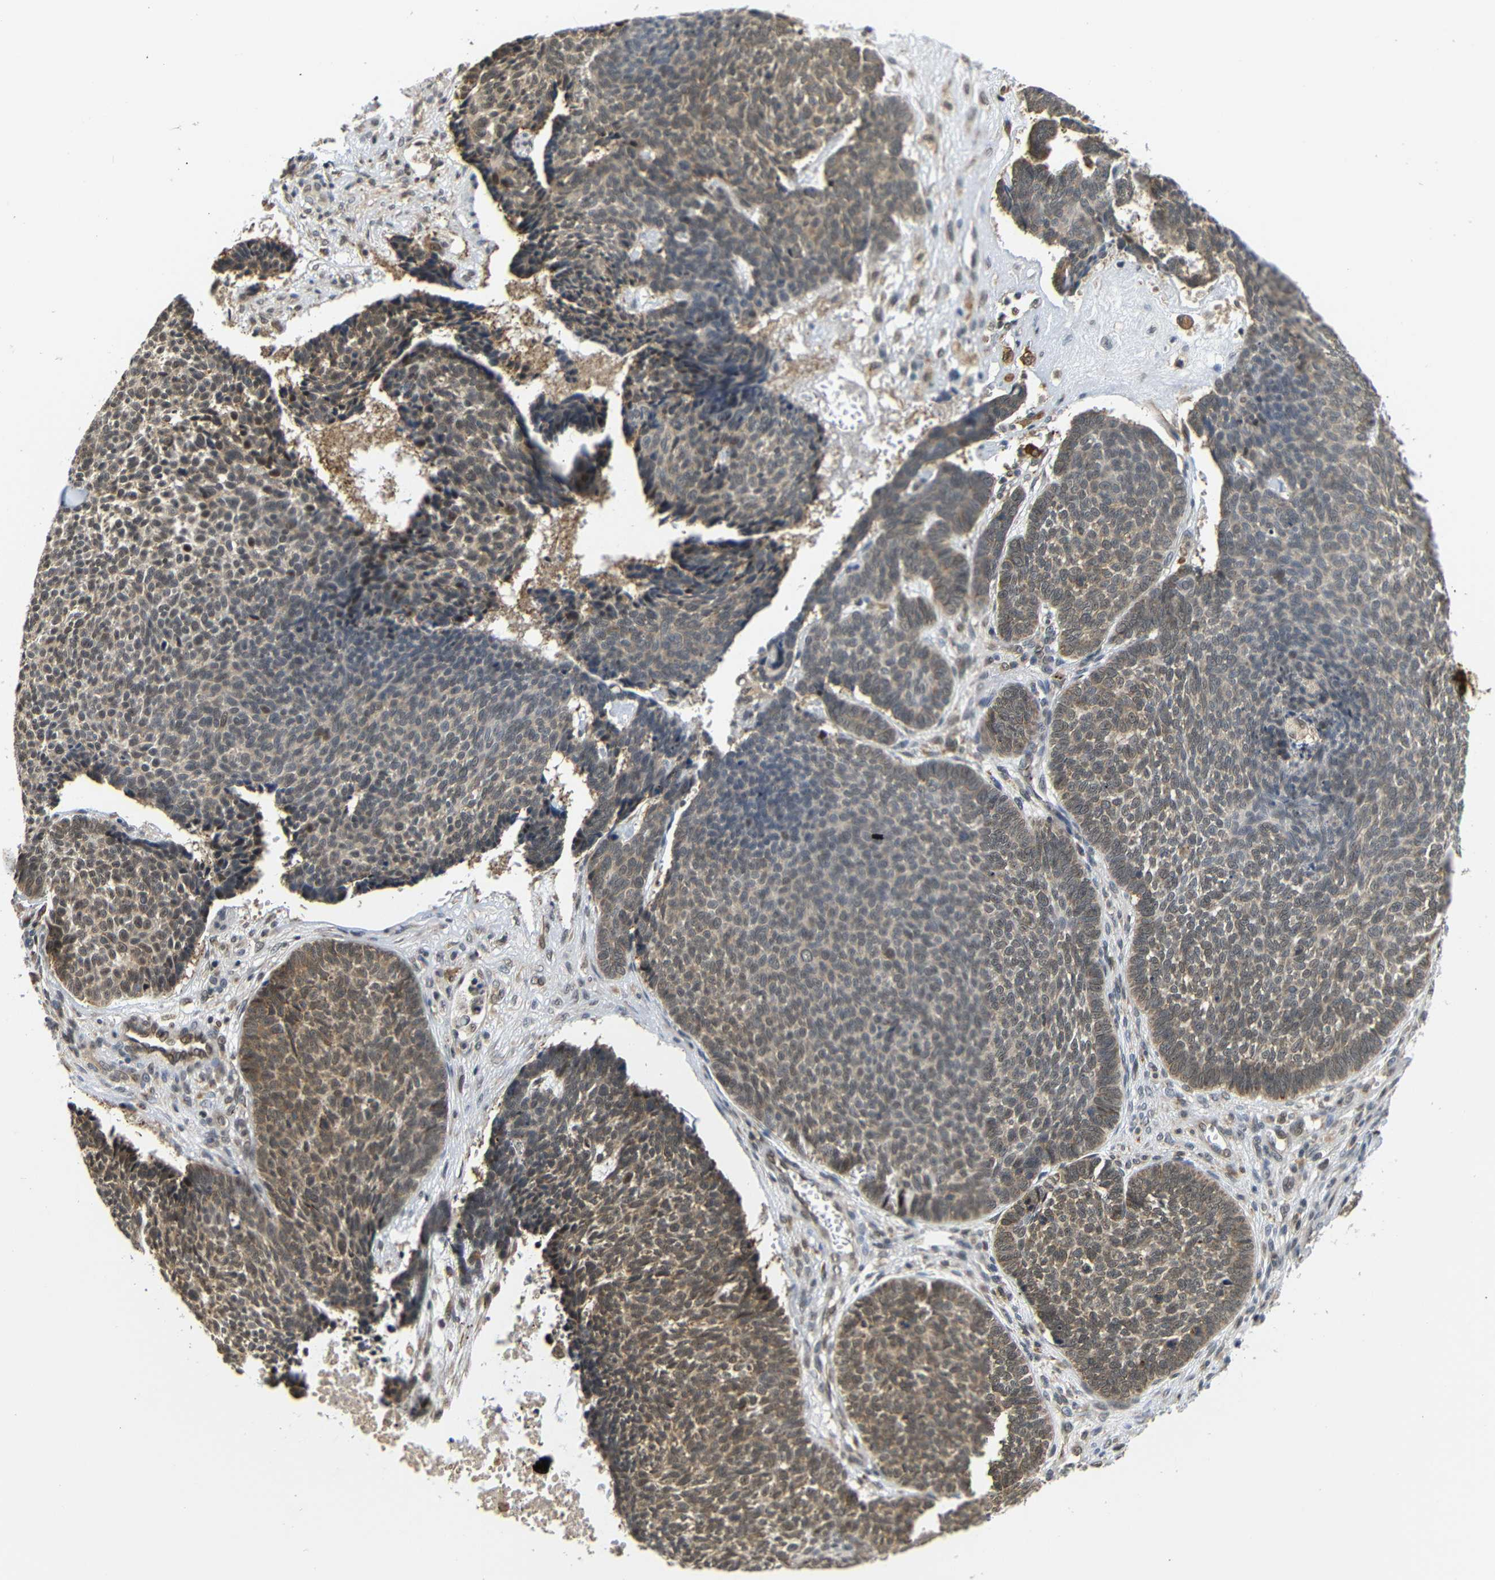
{"staining": {"intensity": "moderate", "quantity": ">75%", "location": "cytoplasmic/membranous"}, "tissue": "skin cancer", "cell_type": "Tumor cells", "image_type": "cancer", "snomed": [{"axis": "morphology", "description": "Basal cell carcinoma"}, {"axis": "topography", "description": "Skin"}], "caption": "Approximately >75% of tumor cells in human skin basal cell carcinoma show moderate cytoplasmic/membranous protein expression as visualized by brown immunohistochemical staining.", "gene": "GJA5", "patient": {"sex": "male", "age": 84}}